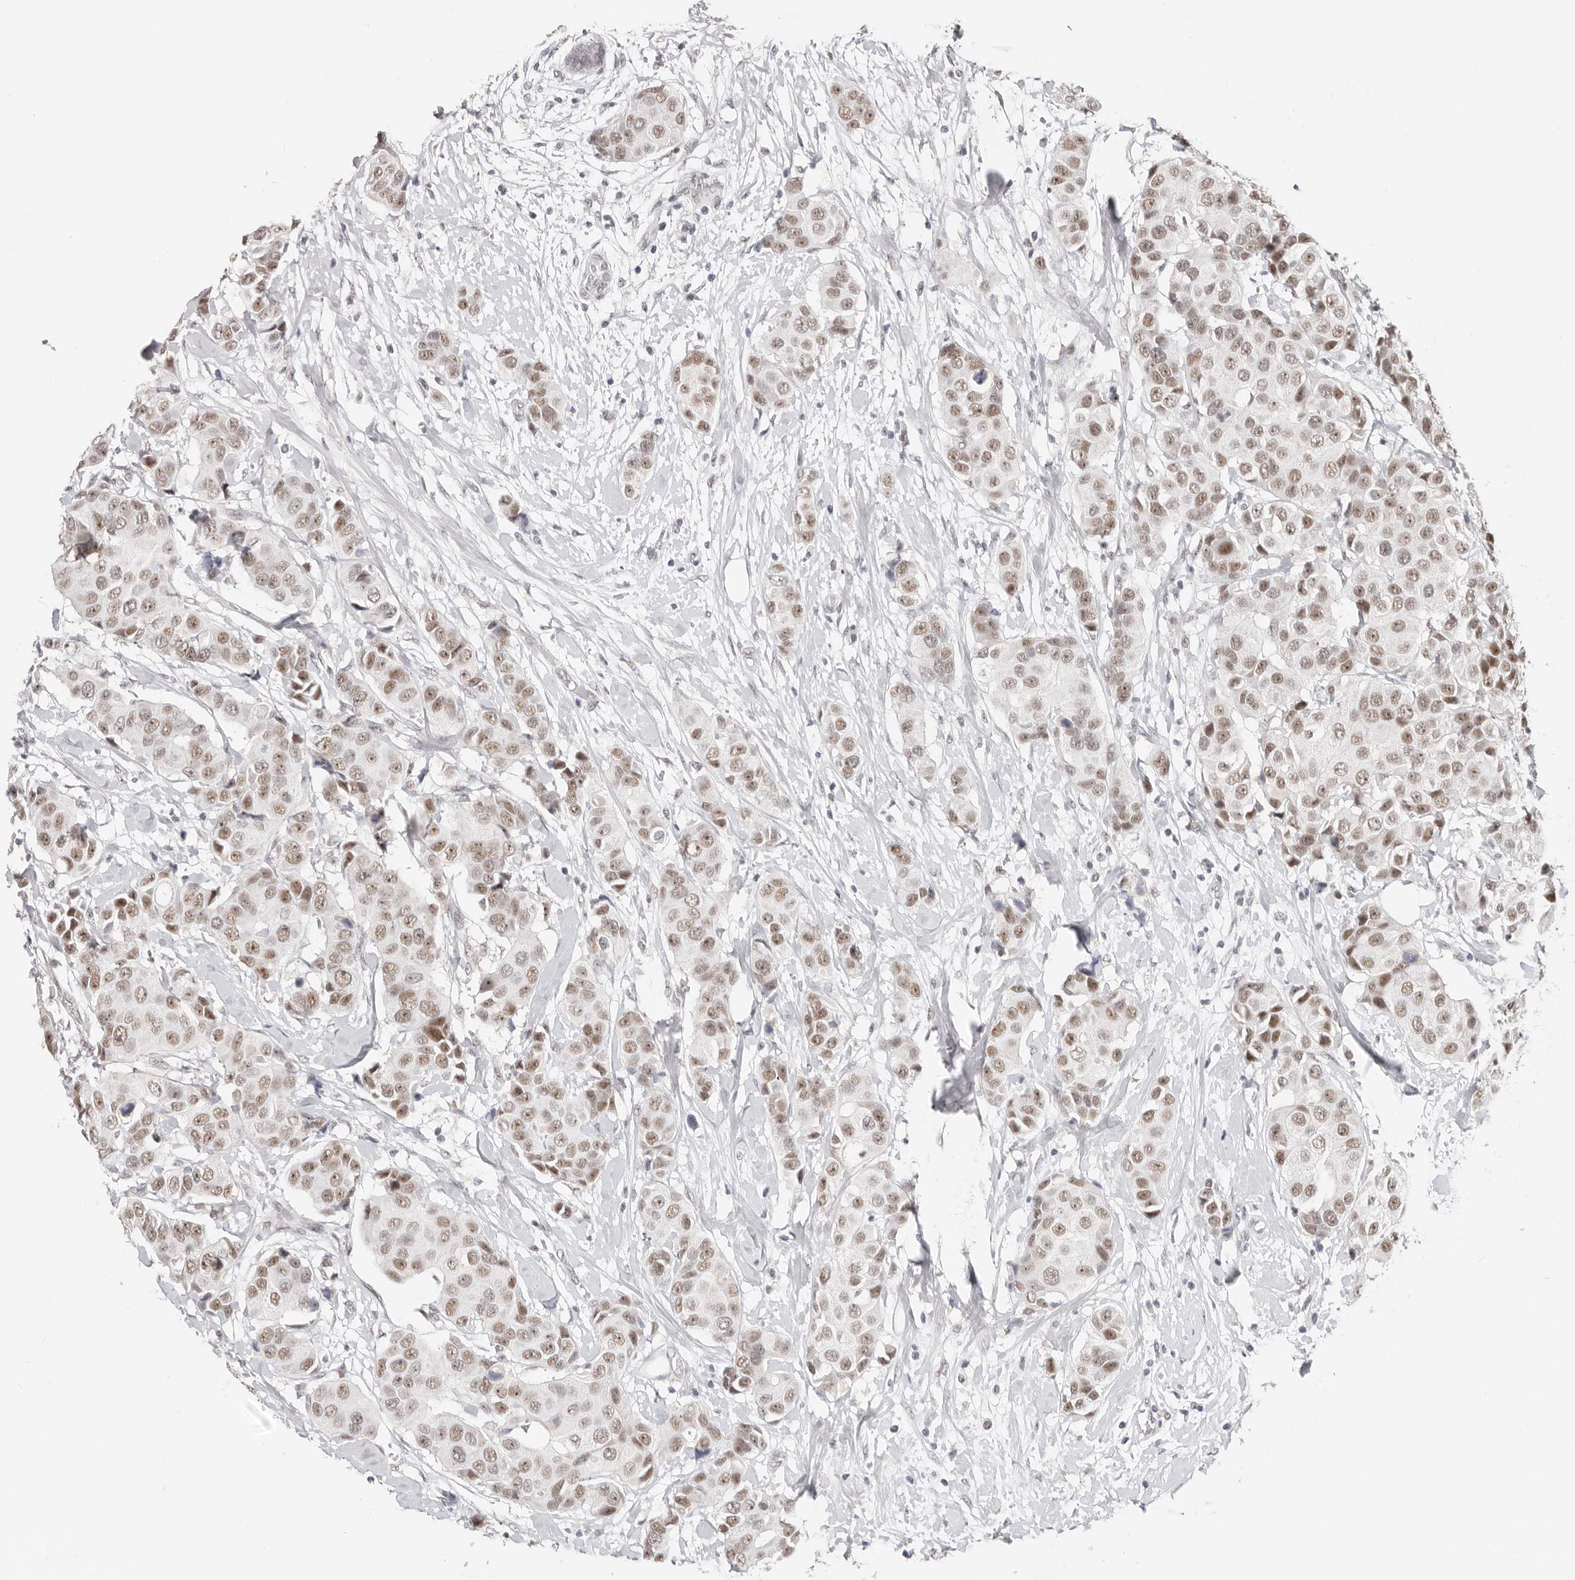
{"staining": {"intensity": "moderate", "quantity": ">75%", "location": "nuclear"}, "tissue": "breast cancer", "cell_type": "Tumor cells", "image_type": "cancer", "snomed": [{"axis": "morphology", "description": "Normal tissue, NOS"}, {"axis": "morphology", "description": "Duct carcinoma"}, {"axis": "topography", "description": "Breast"}], "caption": "A brown stain highlights moderate nuclear expression of a protein in breast invasive ductal carcinoma tumor cells.", "gene": "LARP7", "patient": {"sex": "female", "age": 39}}